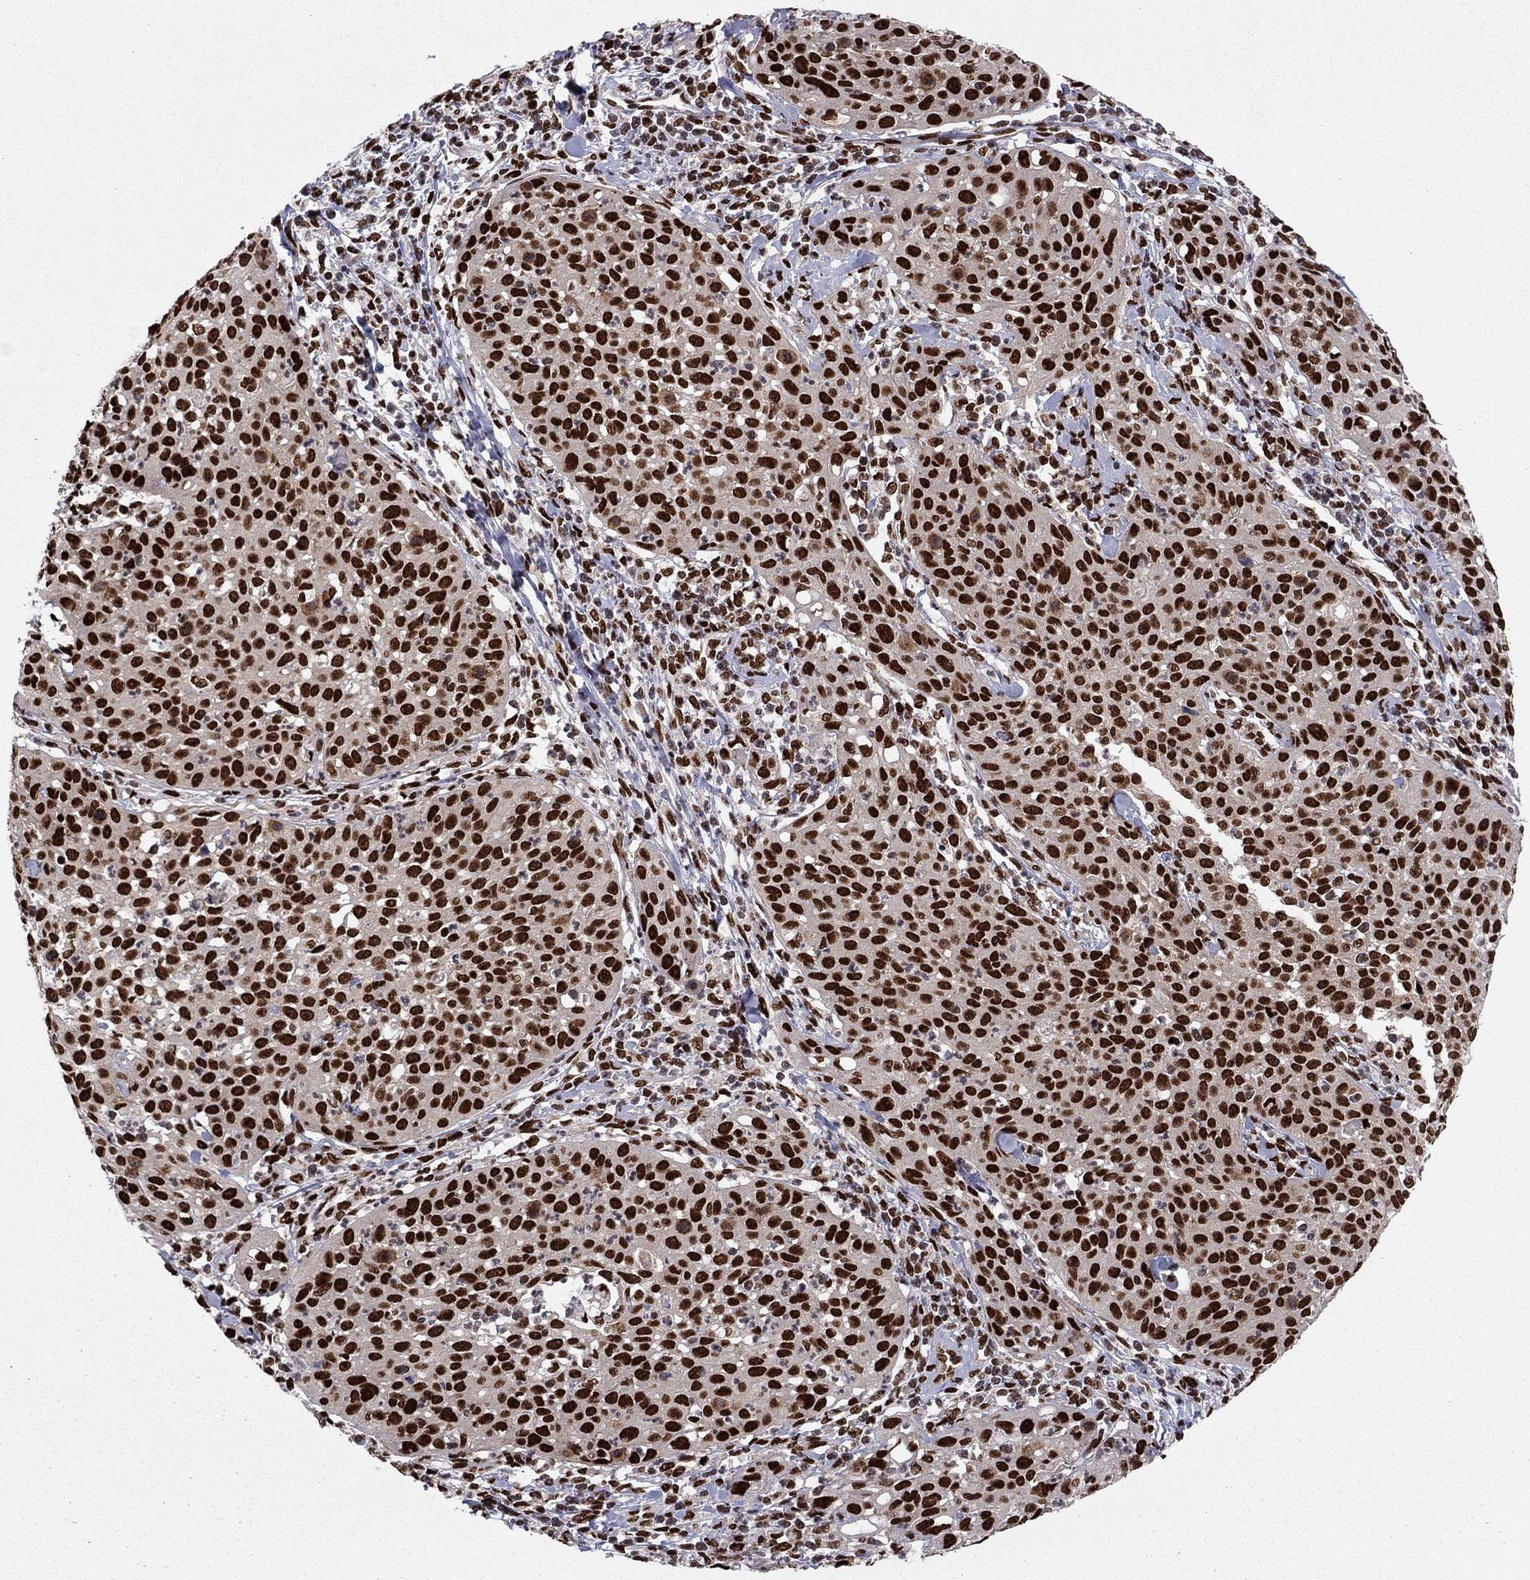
{"staining": {"intensity": "strong", "quantity": ">75%", "location": "nuclear"}, "tissue": "cervical cancer", "cell_type": "Tumor cells", "image_type": "cancer", "snomed": [{"axis": "morphology", "description": "Squamous cell carcinoma, NOS"}, {"axis": "topography", "description": "Cervix"}], "caption": "Tumor cells demonstrate strong nuclear staining in about >75% of cells in cervical cancer.", "gene": "USP54", "patient": {"sex": "female", "age": 26}}